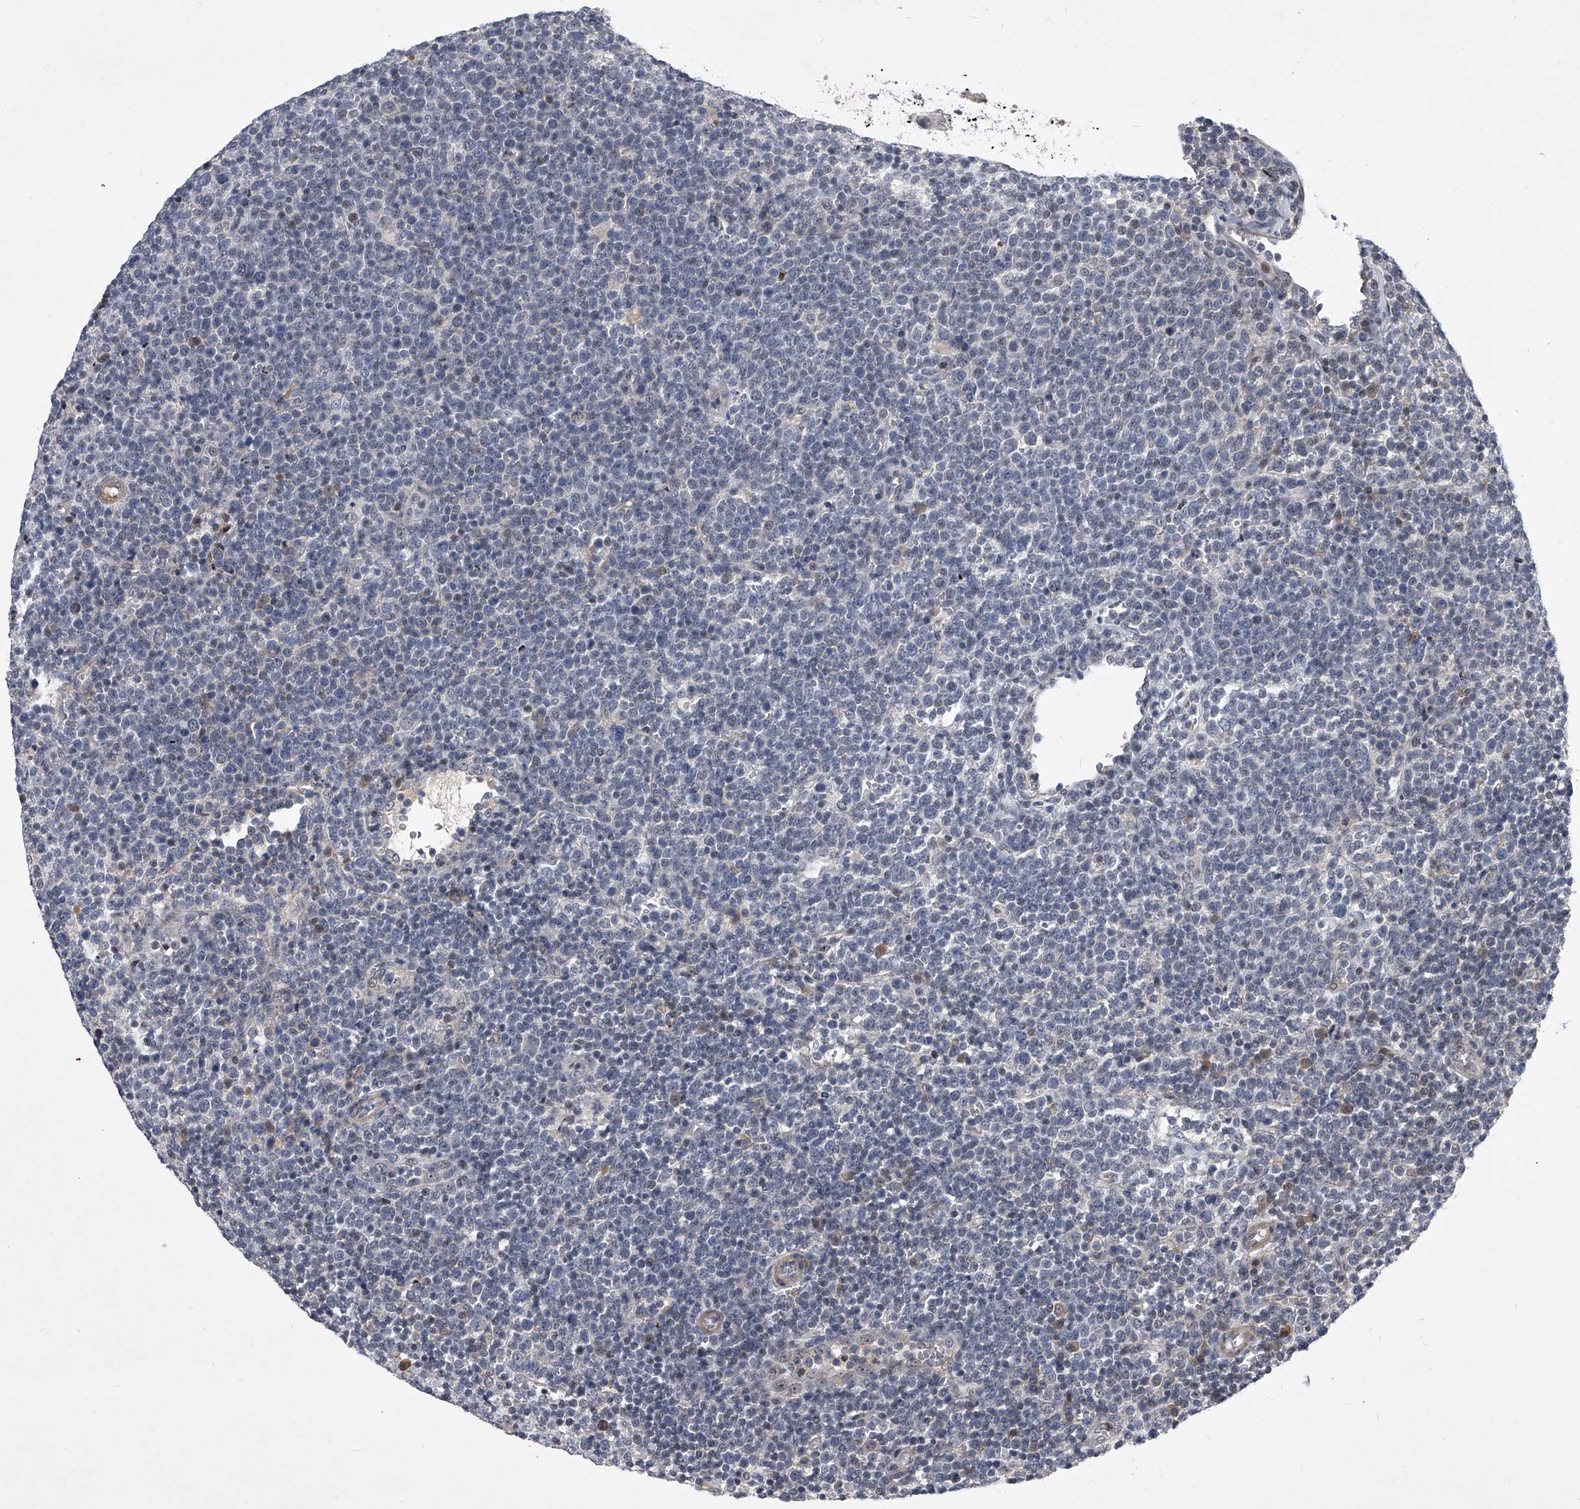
{"staining": {"intensity": "negative", "quantity": "none", "location": "none"}, "tissue": "lymphoma", "cell_type": "Tumor cells", "image_type": "cancer", "snomed": [{"axis": "morphology", "description": "Malignant lymphoma, non-Hodgkin's type, High grade"}, {"axis": "topography", "description": "Lymph node"}], "caption": "Histopathology image shows no protein positivity in tumor cells of lymphoma tissue.", "gene": "ZNF76", "patient": {"sex": "male", "age": 61}}